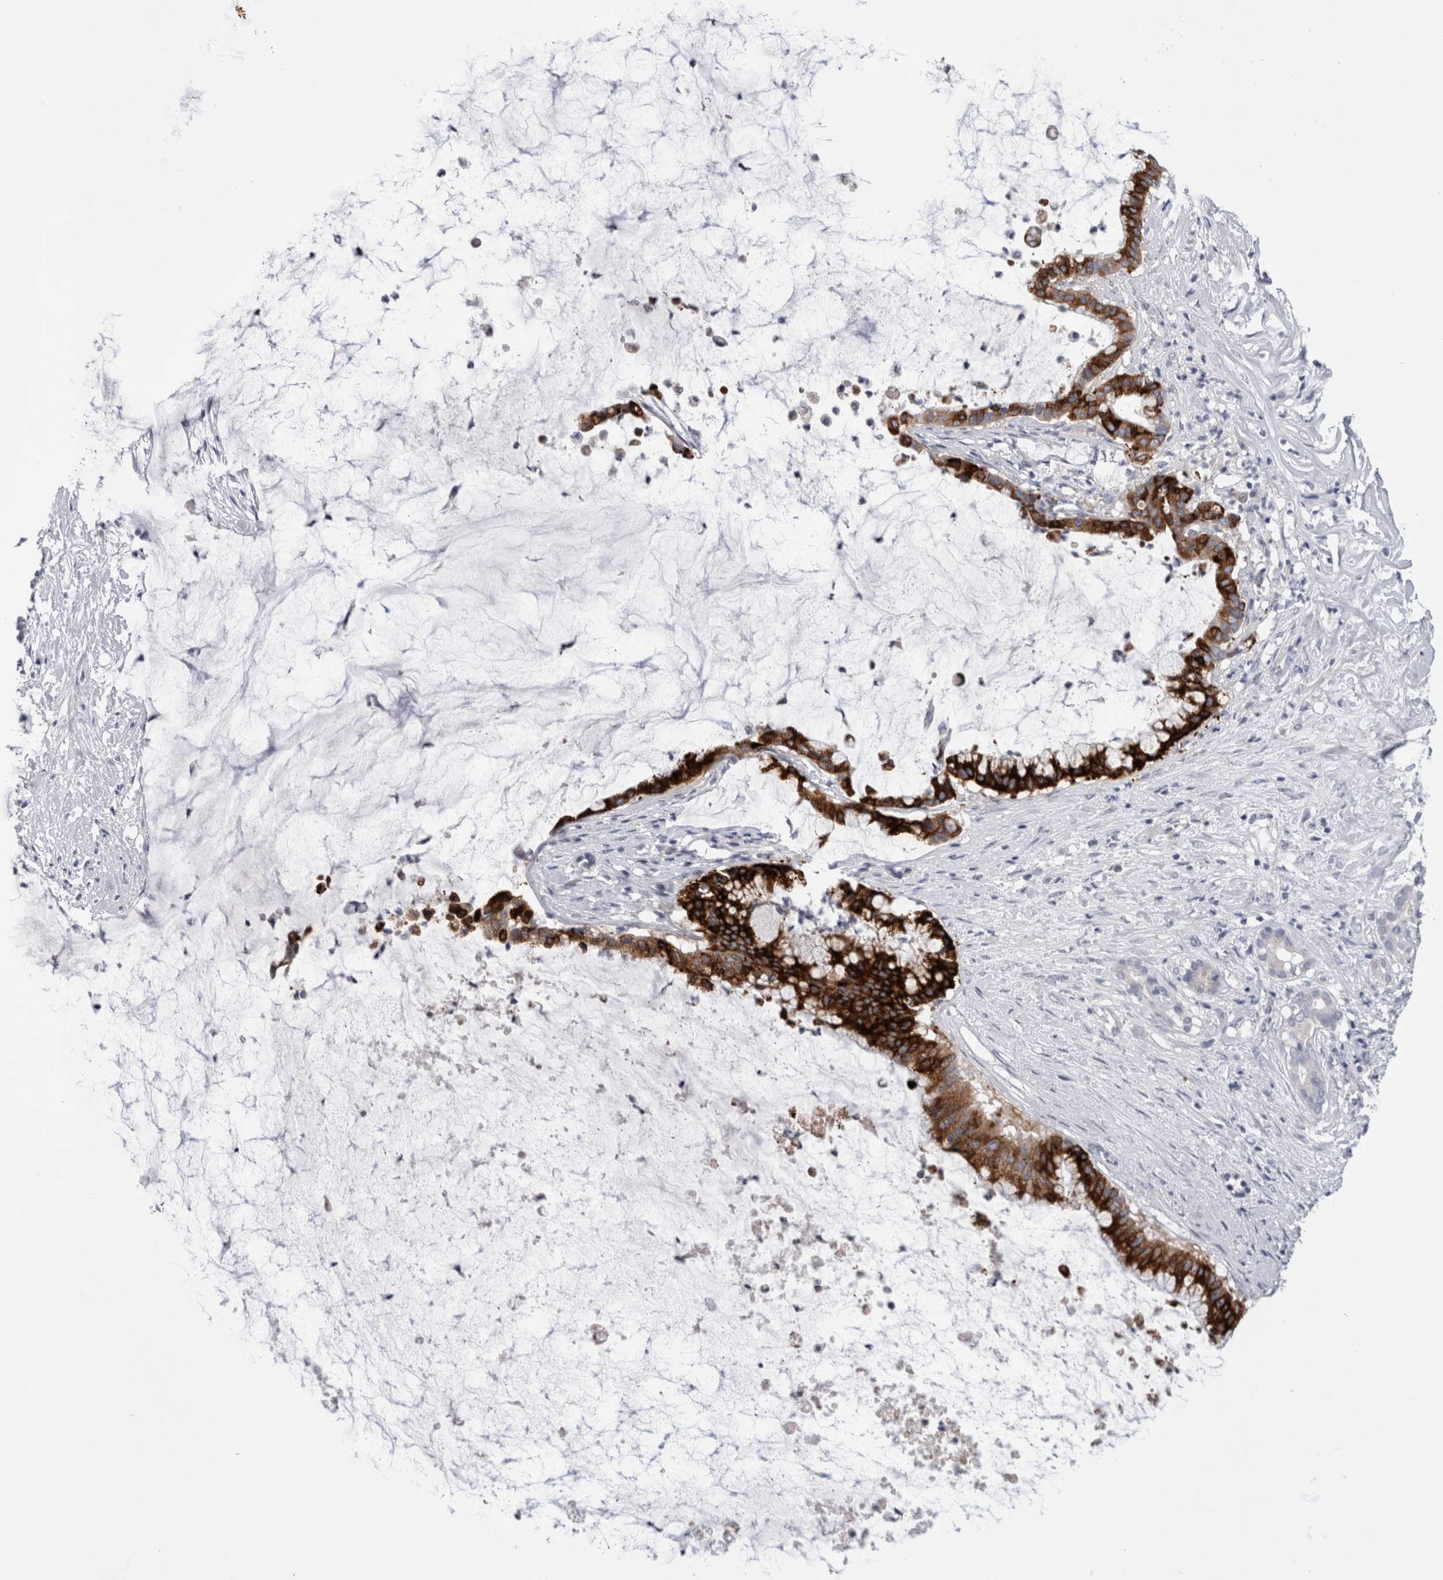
{"staining": {"intensity": "strong", "quantity": ">75%", "location": "cytoplasmic/membranous"}, "tissue": "pancreatic cancer", "cell_type": "Tumor cells", "image_type": "cancer", "snomed": [{"axis": "morphology", "description": "Adenocarcinoma, NOS"}, {"axis": "topography", "description": "Pancreas"}], "caption": "This histopathology image shows immunohistochemistry (IHC) staining of pancreatic cancer, with high strong cytoplasmic/membranous expression in about >75% of tumor cells.", "gene": "PWP2", "patient": {"sex": "male", "age": 41}}